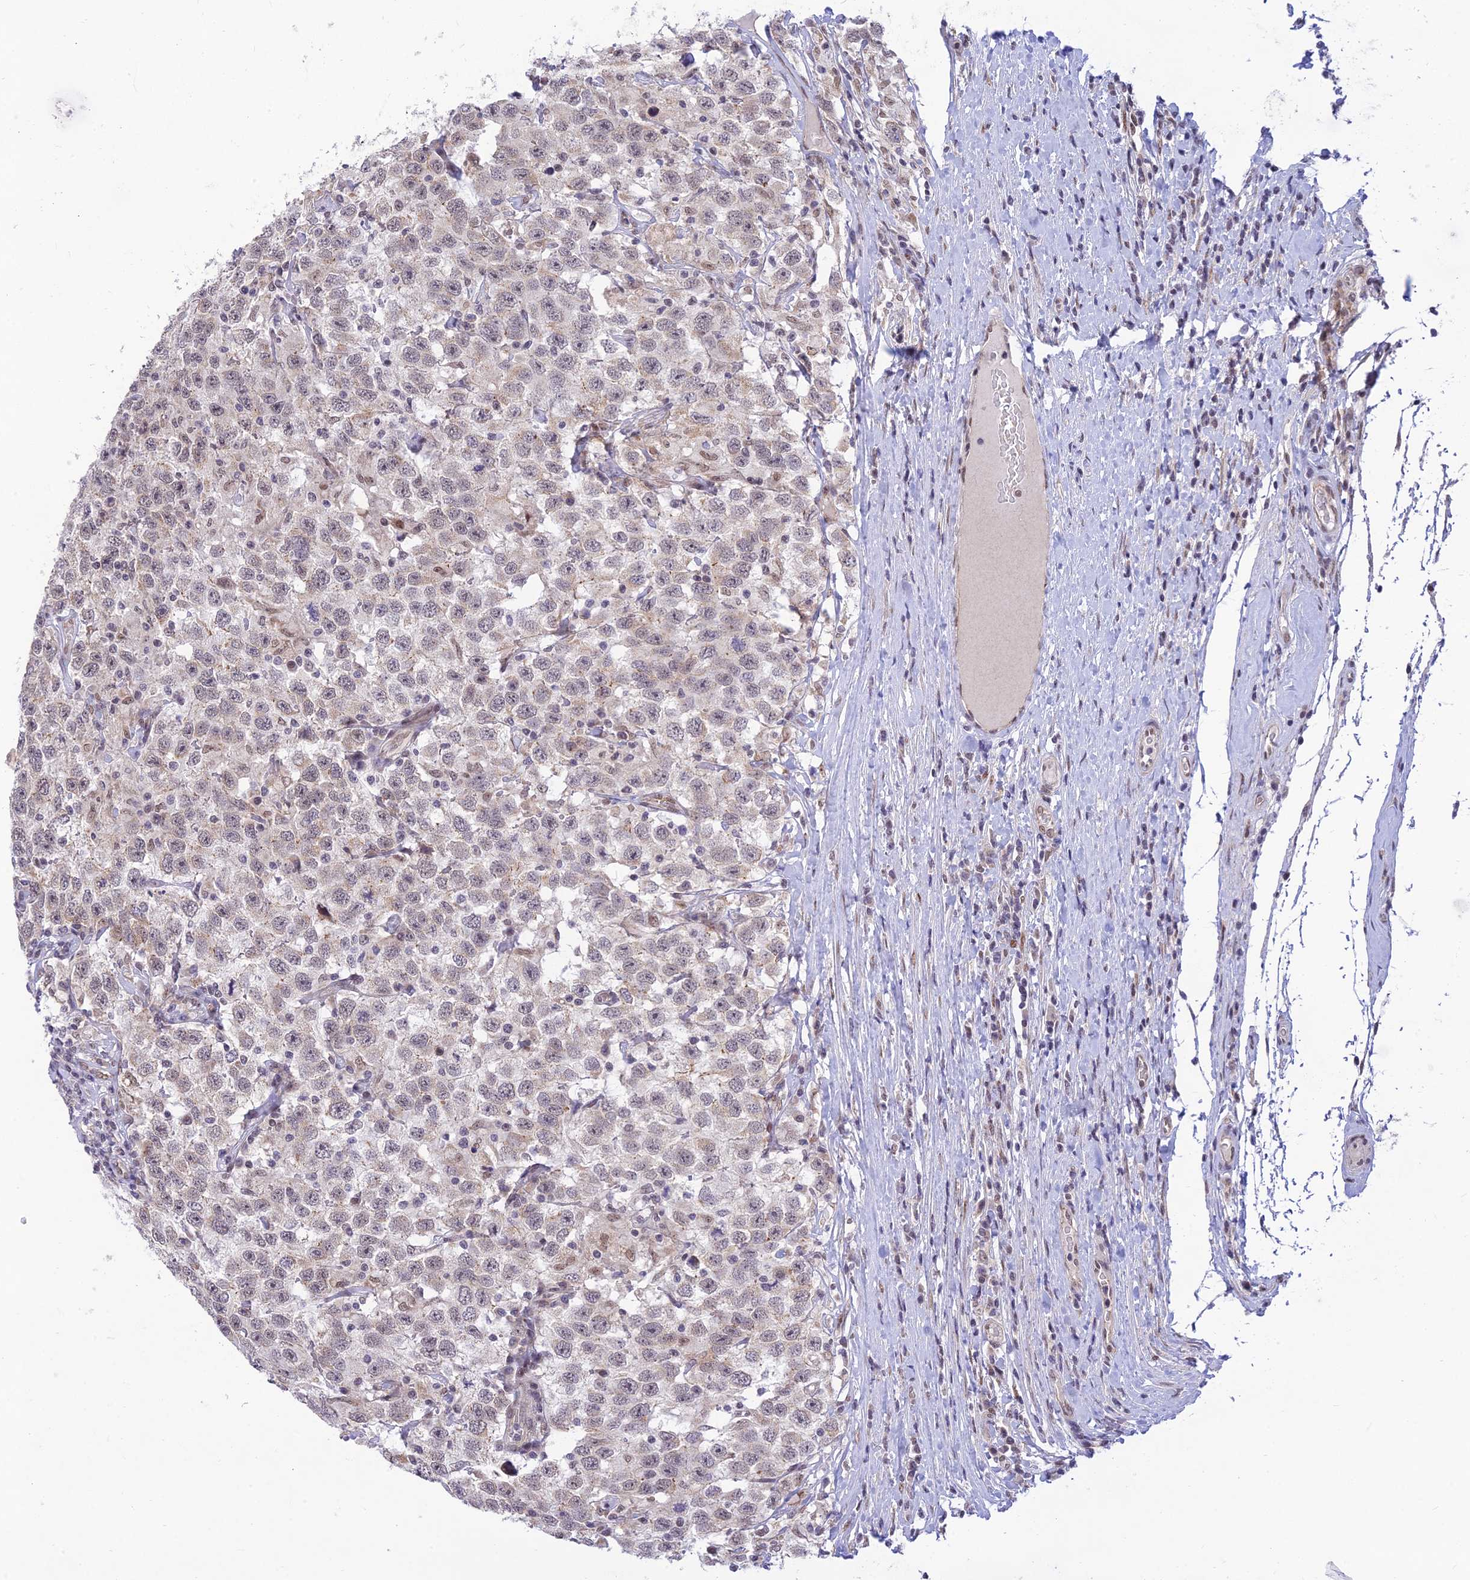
{"staining": {"intensity": "weak", "quantity": "25%-75%", "location": "nuclear"}, "tissue": "testis cancer", "cell_type": "Tumor cells", "image_type": "cancer", "snomed": [{"axis": "morphology", "description": "Seminoma, NOS"}, {"axis": "topography", "description": "Testis"}], "caption": "Weak nuclear staining for a protein is identified in approximately 25%-75% of tumor cells of seminoma (testis) using IHC.", "gene": "MICOS13", "patient": {"sex": "male", "age": 41}}